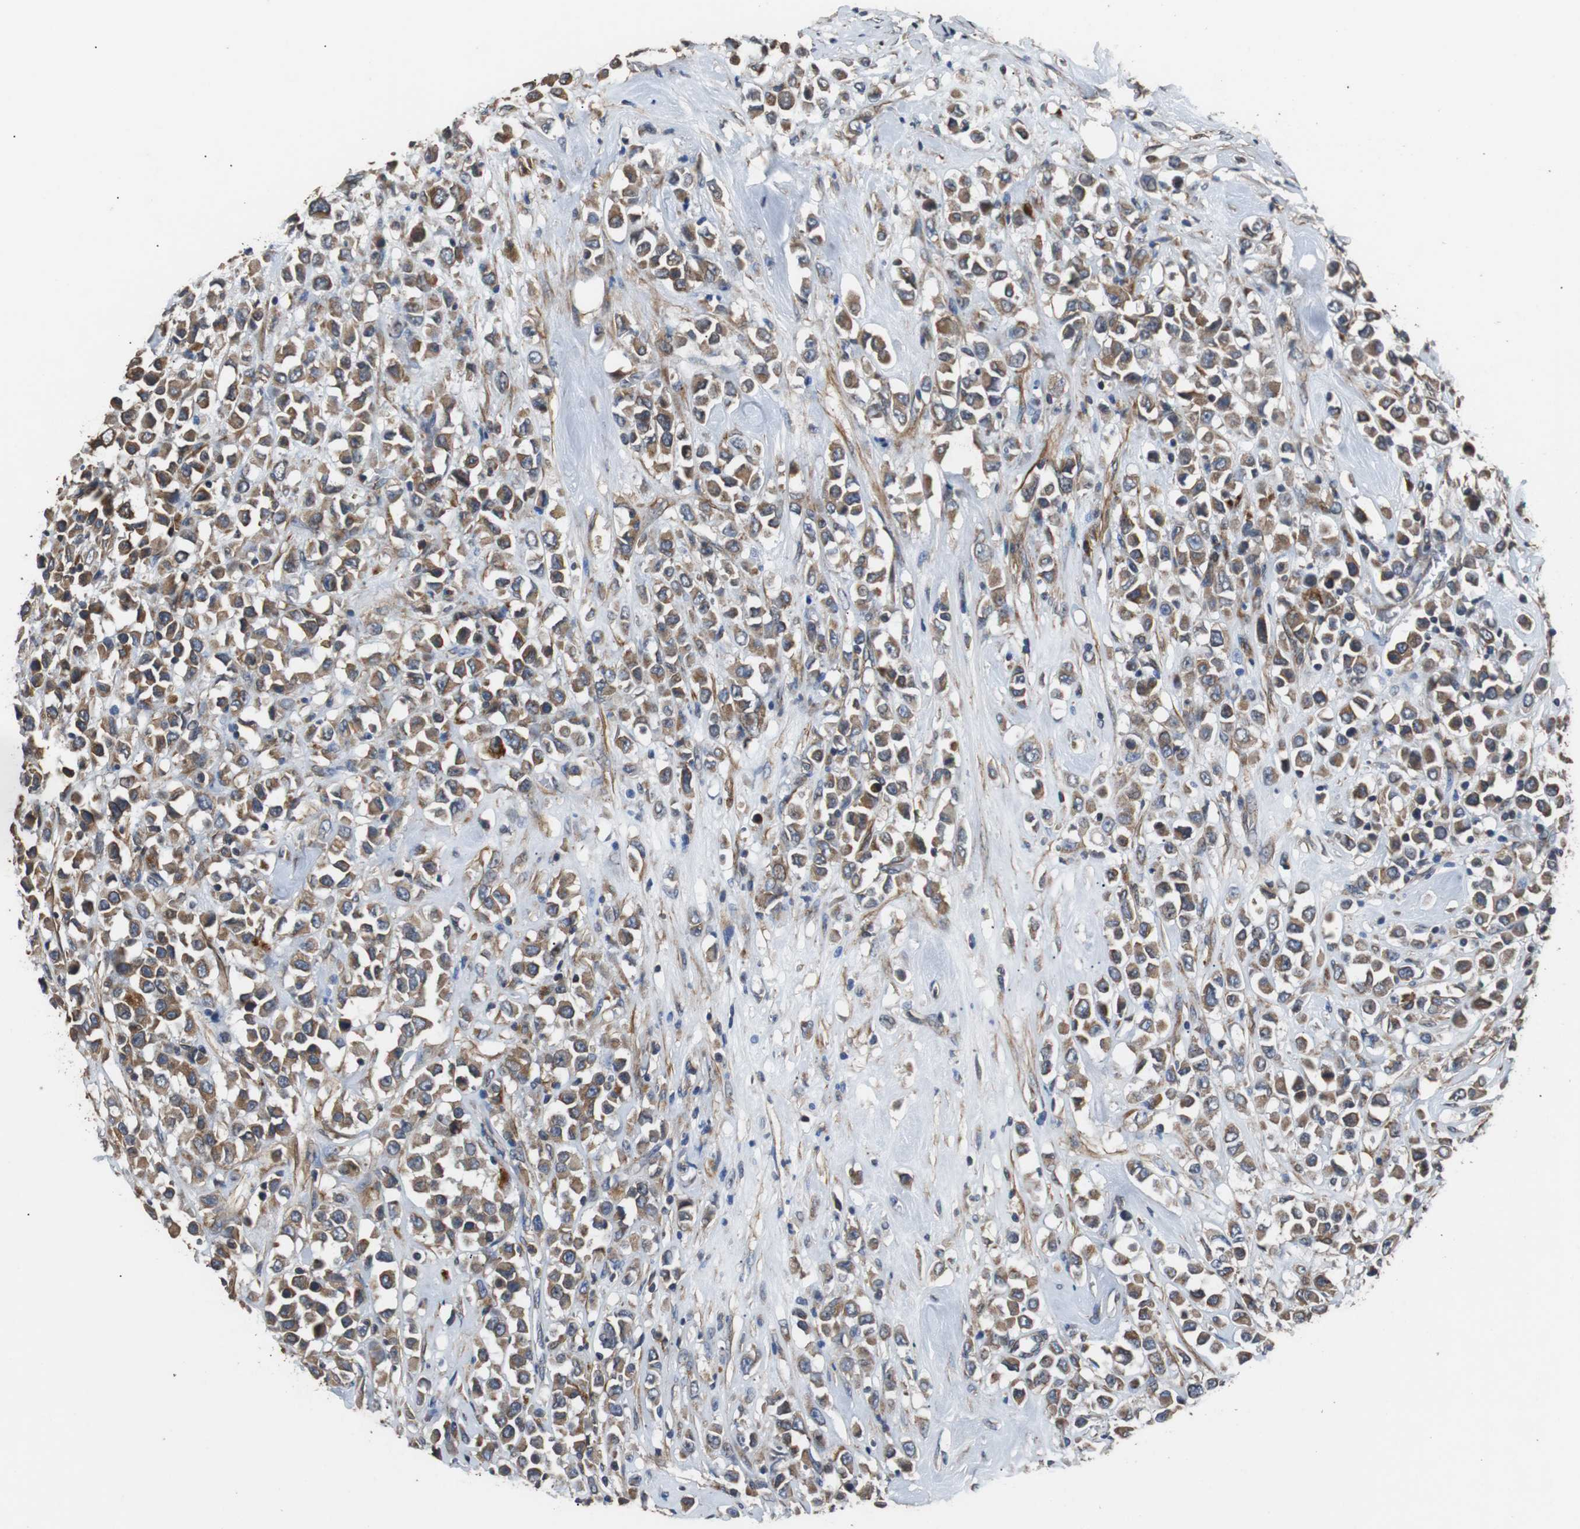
{"staining": {"intensity": "moderate", "quantity": ">75%", "location": "cytoplasmic/membranous"}, "tissue": "breast cancer", "cell_type": "Tumor cells", "image_type": "cancer", "snomed": [{"axis": "morphology", "description": "Duct carcinoma"}, {"axis": "topography", "description": "Breast"}], "caption": "Tumor cells reveal medium levels of moderate cytoplasmic/membranous positivity in about >75% of cells in human breast cancer (intraductal carcinoma). (brown staining indicates protein expression, while blue staining denotes nuclei).", "gene": "PITRM1", "patient": {"sex": "female", "age": 61}}